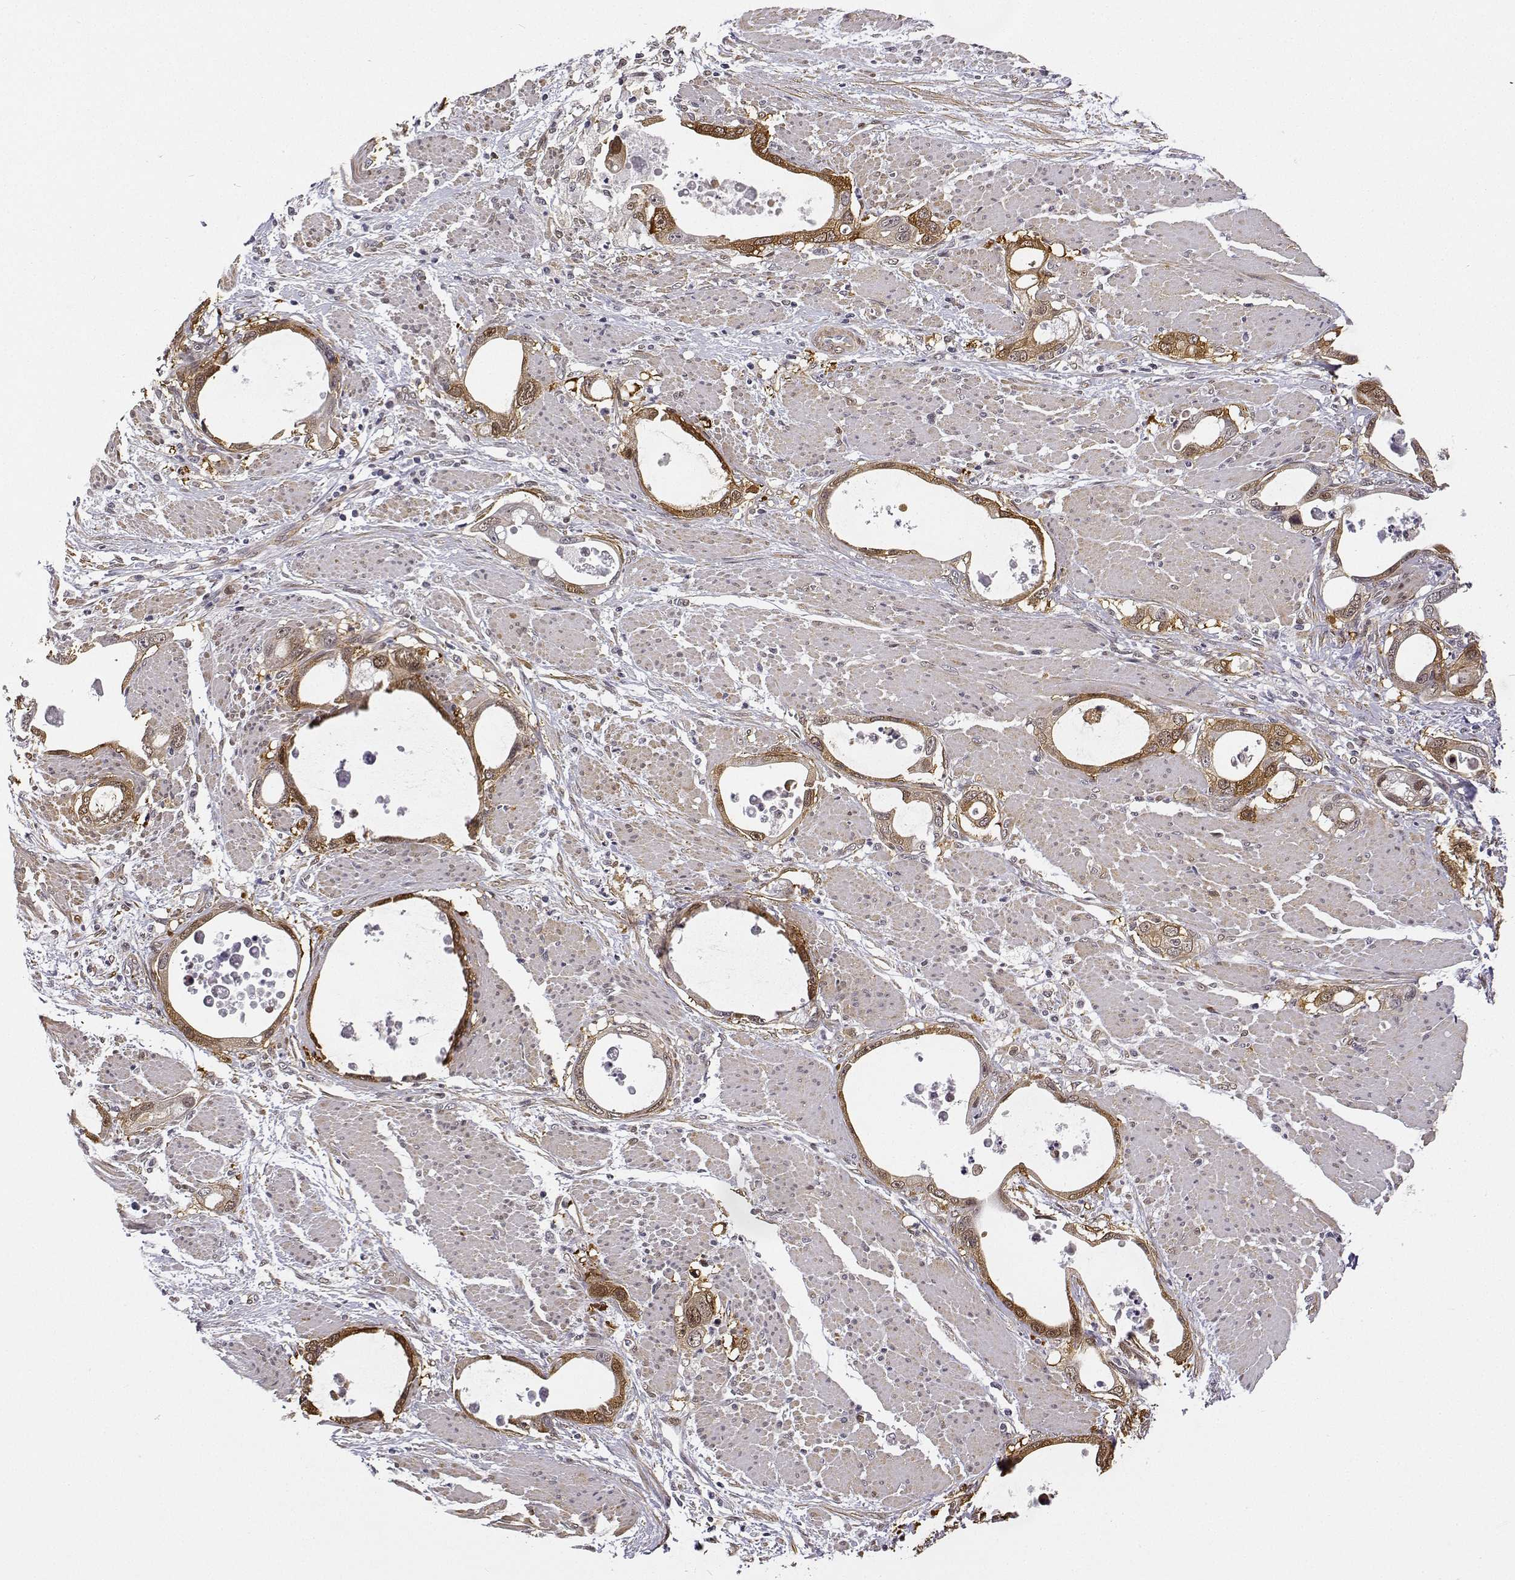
{"staining": {"intensity": "moderate", "quantity": ">75%", "location": "cytoplasmic/membranous"}, "tissue": "stomach cancer", "cell_type": "Tumor cells", "image_type": "cancer", "snomed": [{"axis": "morphology", "description": "Adenocarcinoma, NOS"}, {"axis": "topography", "description": "Stomach, upper"}], "caption": "Brown immunohistochemical staining in stomach adenocarcinoma exhibits moderate cytoplasmic/membranous positivity in approximately >75% of tumor cells.", "gene": "PHGDH", "patient": {"sex": "male", "age": 74}}